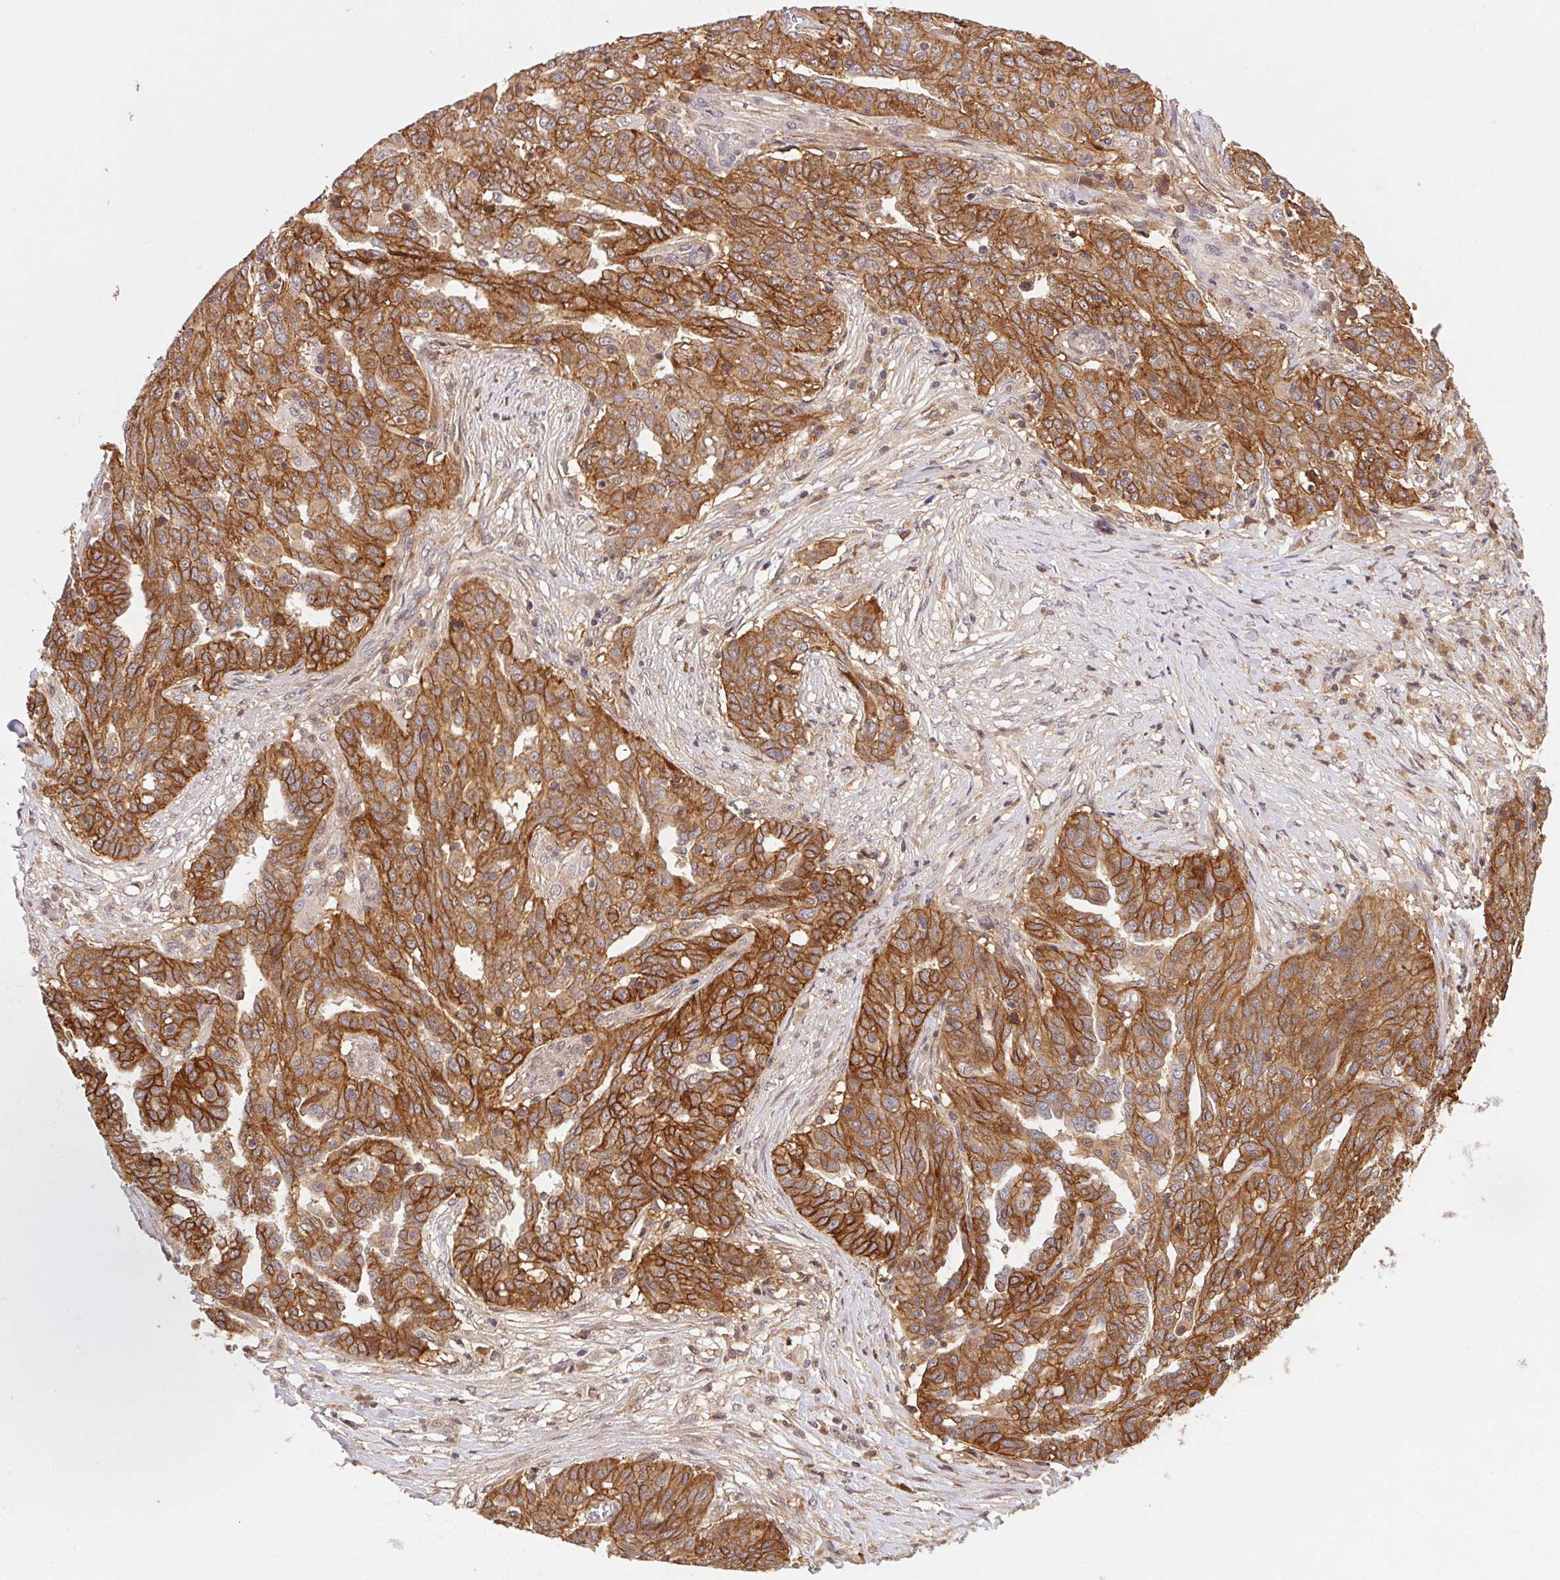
{"staining": {"intensity": "strong", "quantity": ">75%", "location": "cytoplasmic/membranous"}, "tissue": "ovarian cancer", "cell_type": "Tumor cells", "image_type": "cancer", "snomed": [{"axis": "morphology", "description": "Cystadenocarcinoma, serous, NOS"}, {"axis": "topography", "description": "Ovary"}], "caption": "Tumor cells show high levels of strong cytoplasmic/membranous staining in about >75% of cells in ovarian cancer.", "gene": "SLC52A2", "patient": {"sex": "female", "age": 67}}